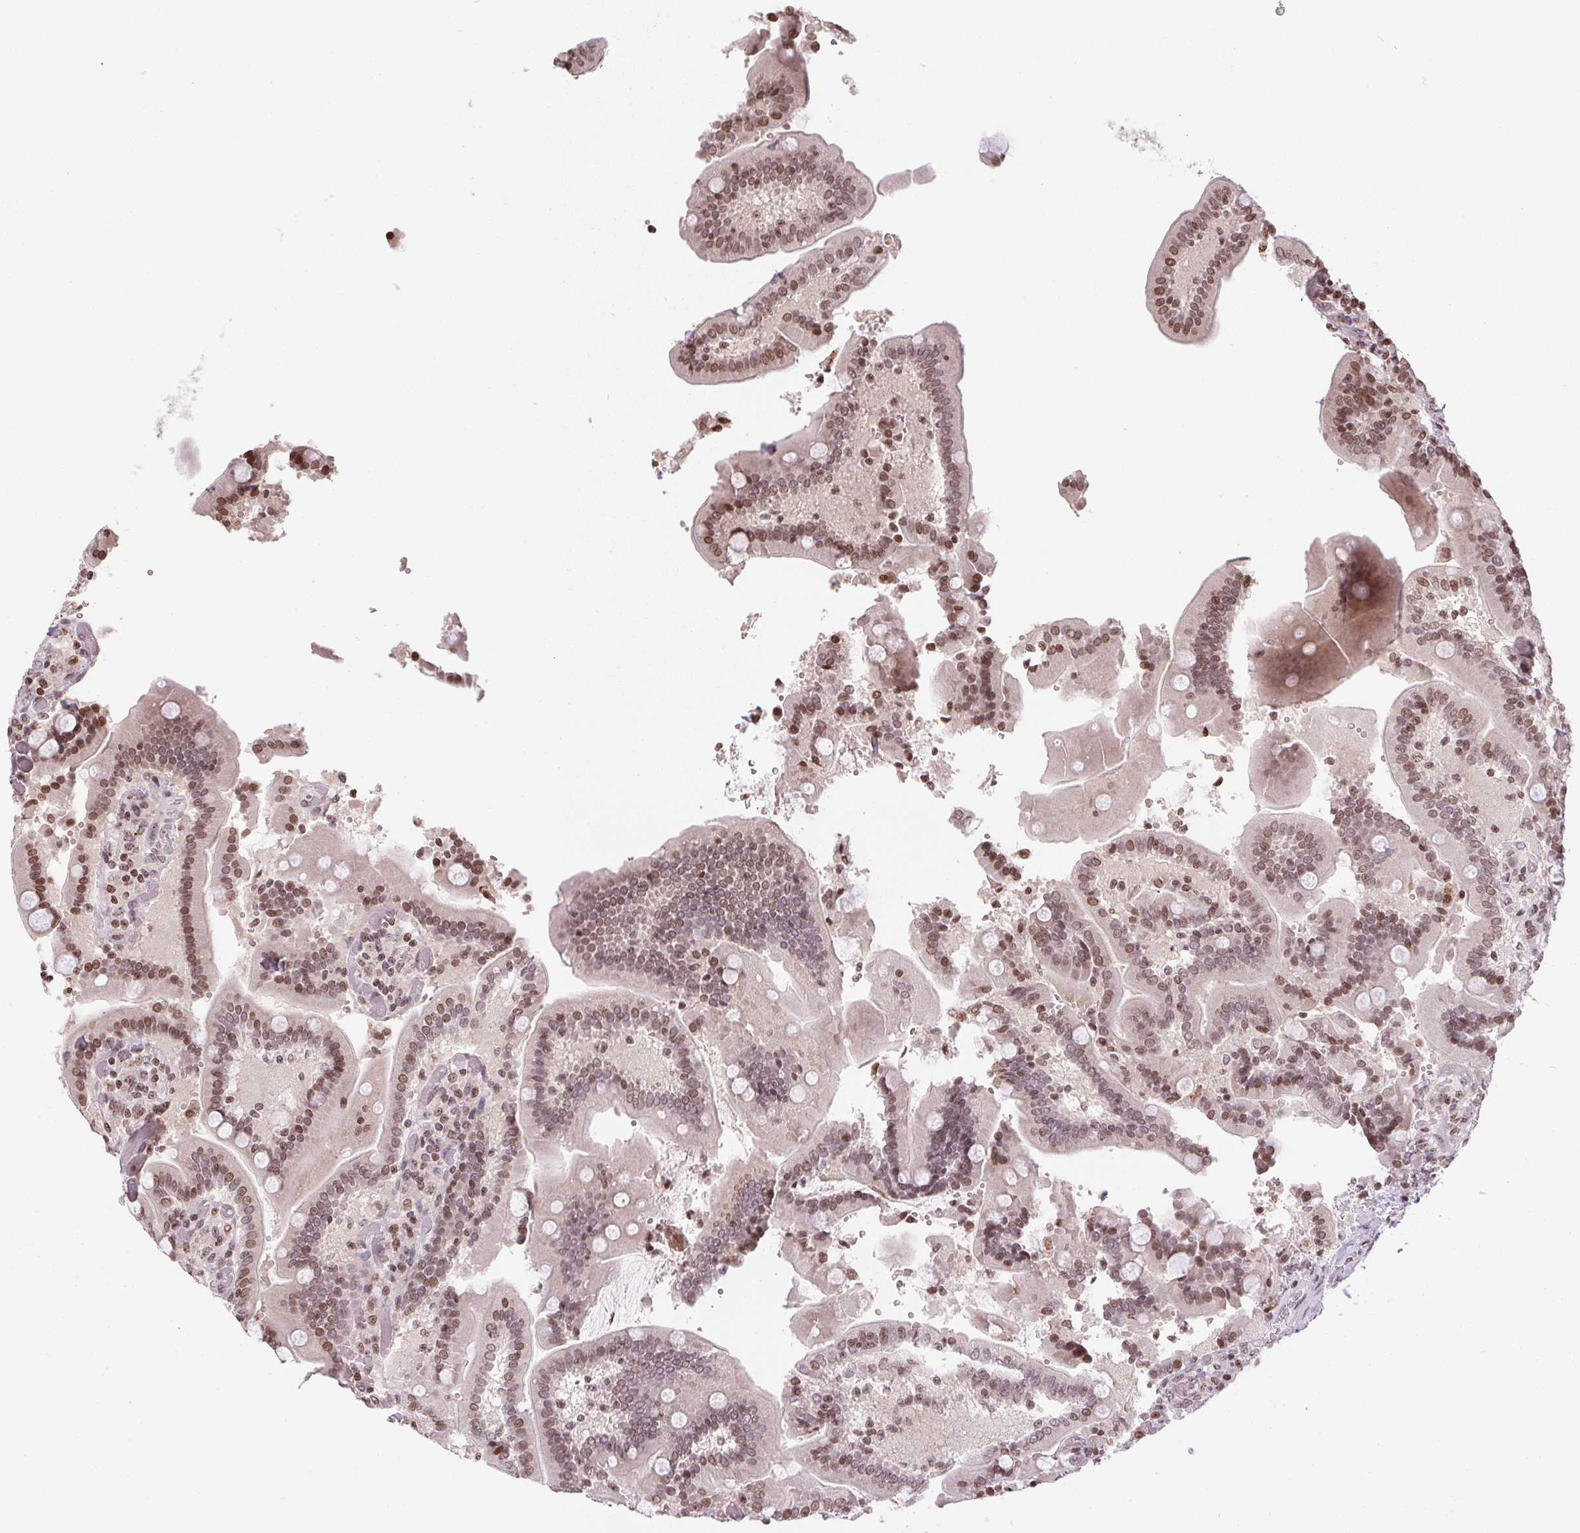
{"staining": {"intensity": "weak", "quantity": ">75%", "location": "nuclear"}, "tissue": "duodenum", "cell_type": "Glandular cells", "image_type": "normal", "snomed": [{"axis": "morphology", "description": "Normal tissue, NOS"}, {"axis": "topography", "description": "Duodenum"}], "caption": "Protein expression analysis of unremarkable human duodenum reveals weak nuclear expression in approximately >75% of glandular cells. The protein of interest is stained brown, and the nuclei are stained in blue (DAB (3,3'-diaminobenzidine) IHC with brightfield microscopy, high magnification).", "gene": "RNF181", "patient": {"sex": "female", "age": 62}}